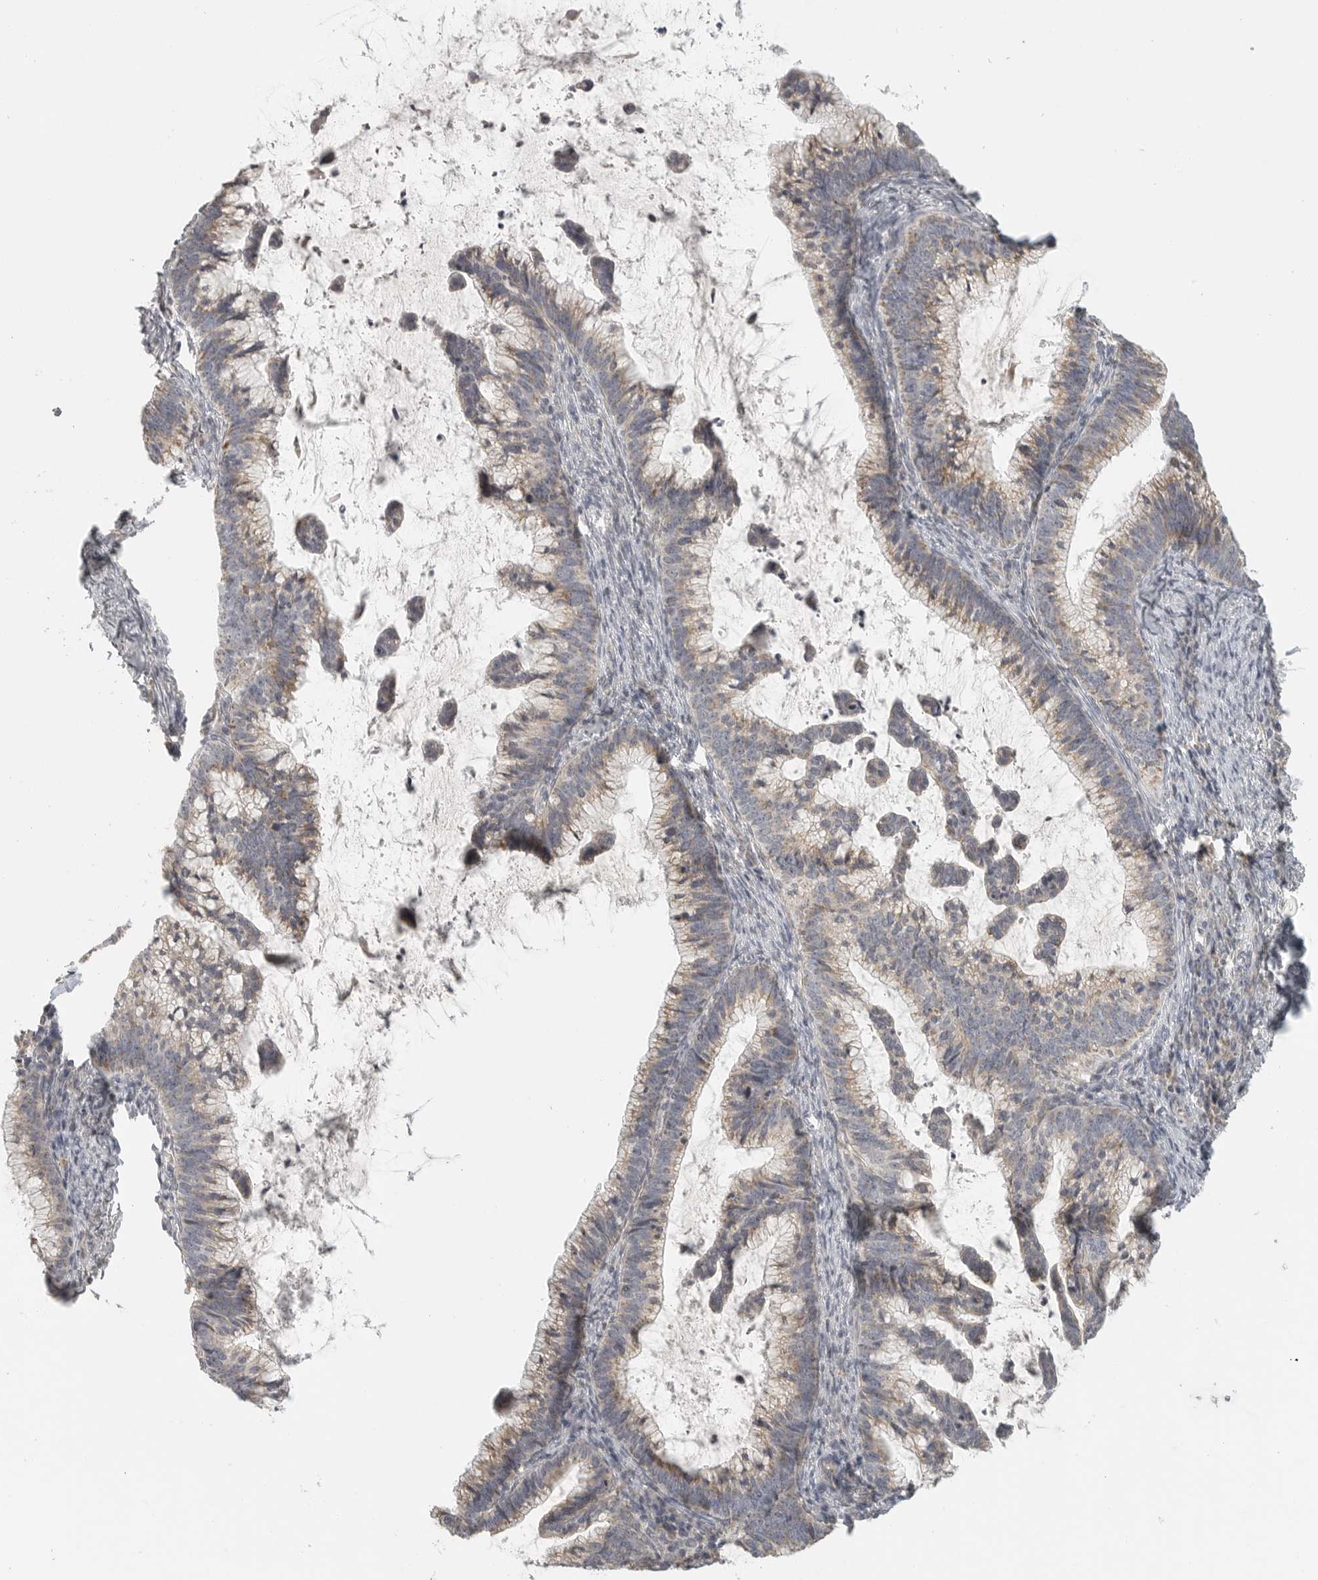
{"staining": {"intensity": "weak", "quantity": "25%-75%", "location": "cytoplasmic/membranous"}, "tissue": "cervical cancer", "cell_type": "Tumor cells", "image_type": "cancer", "snomed": [{"axis": "morphology", "description": "Adenocarcinoma, NOS"}, {"axis": "topography", "description": "Cervix"}], "caption": "Human adenocarcinoma (cervical) stained for a protein (brown) reveals weak cytoplasmic/membranous positive positivity in approximately 25%-75% of tumor cells.", "gene": "RXFP3", "patient": {"sex": "female", "age": 36}}